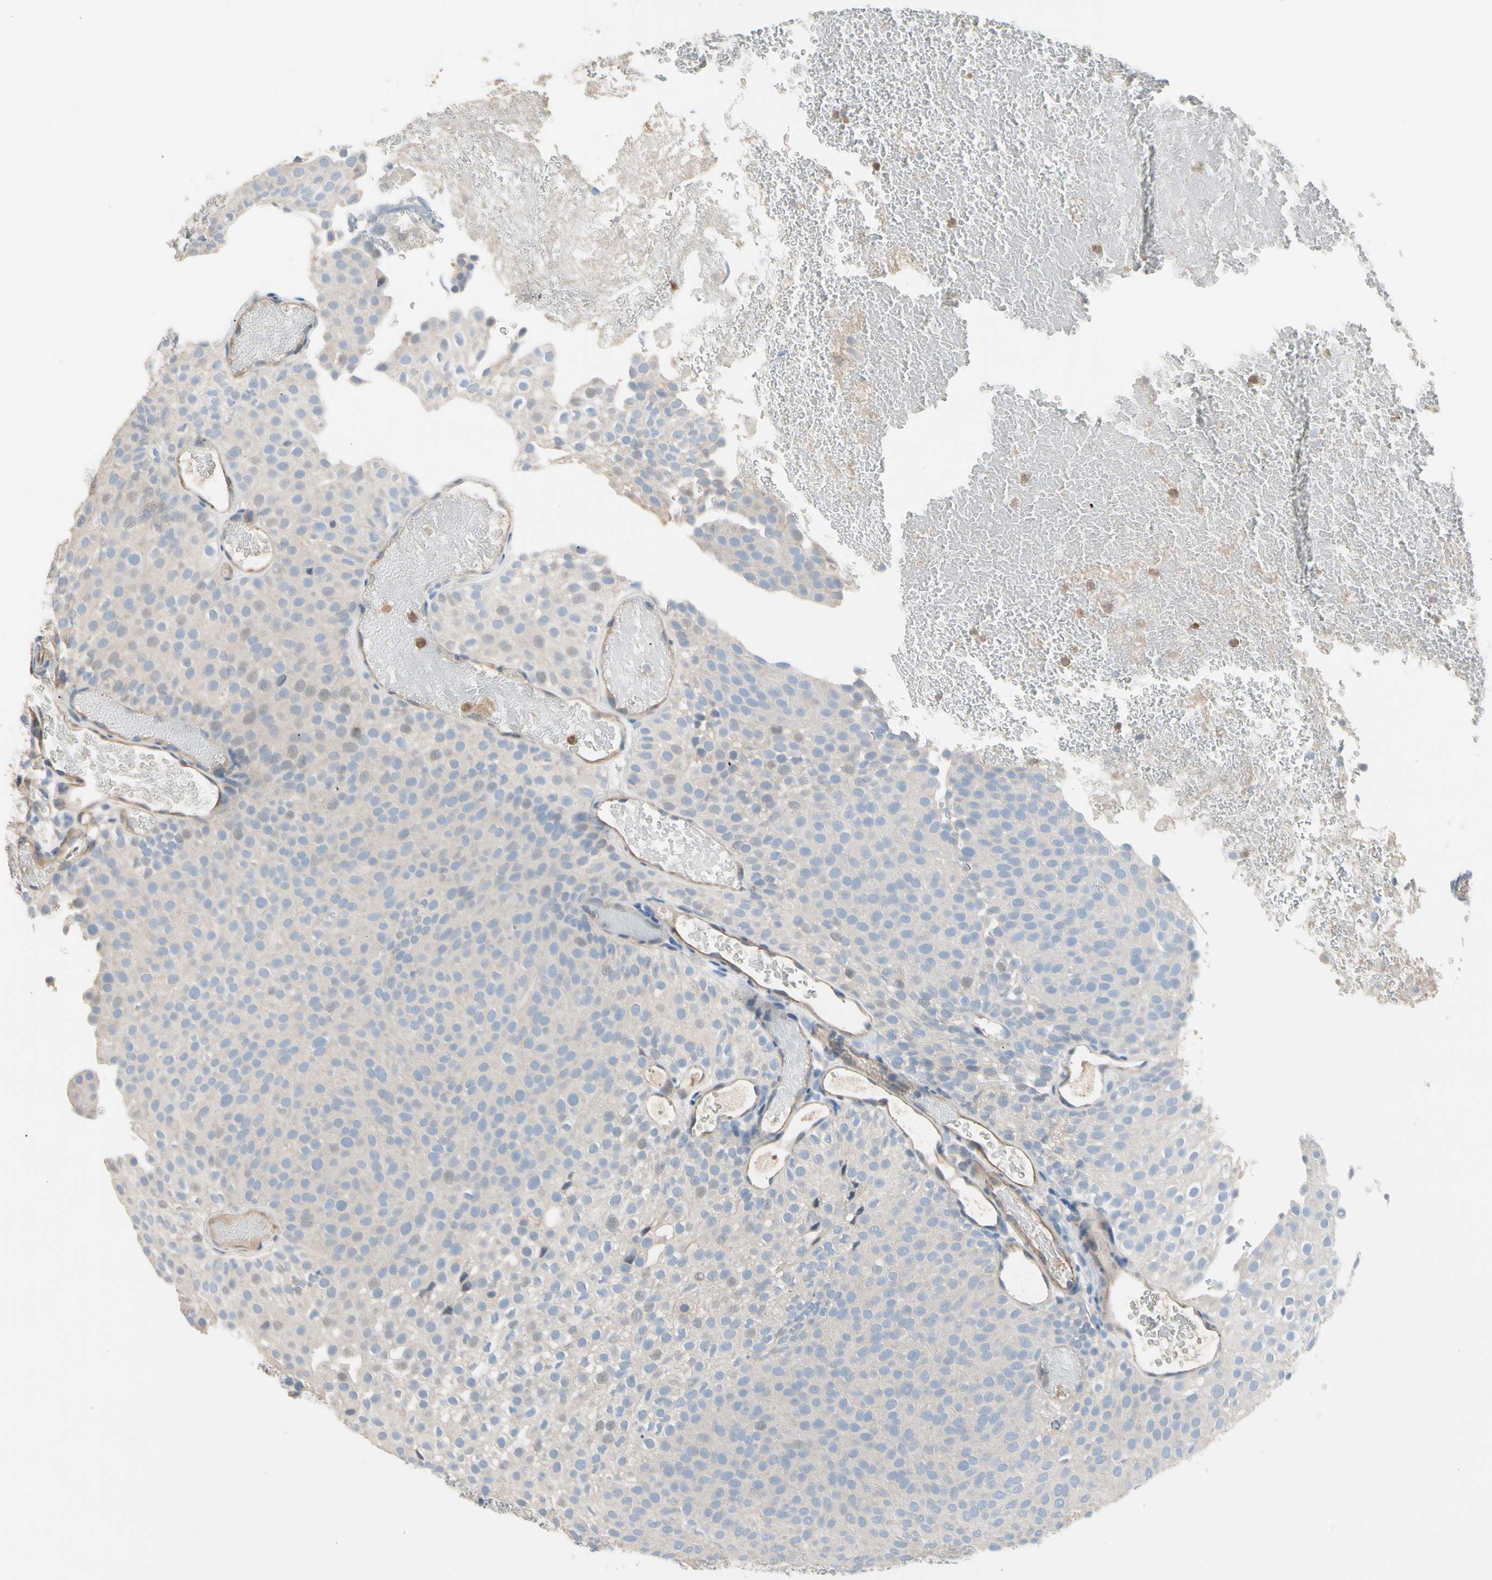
{"staining": {"intensity": "negative", "quantity": "none", "location": "none"}, "tissue": "urothelial cancer", "cell_type": "Tumor cells", "image_type": "cancer", "snomed": [{"axis": "morphology", "description": "Urothelial carcinoma, Low grade"}, {"axis": "topography", "description": "Urinary bladder"}], "caption": "This is an immunohistochemistry (IHC) image of urothelial carcinoma (low-grade). There is no positivity in tumor cells.", "gene": "BBOX1", "patient": {"sex": "male", "age": 78}}